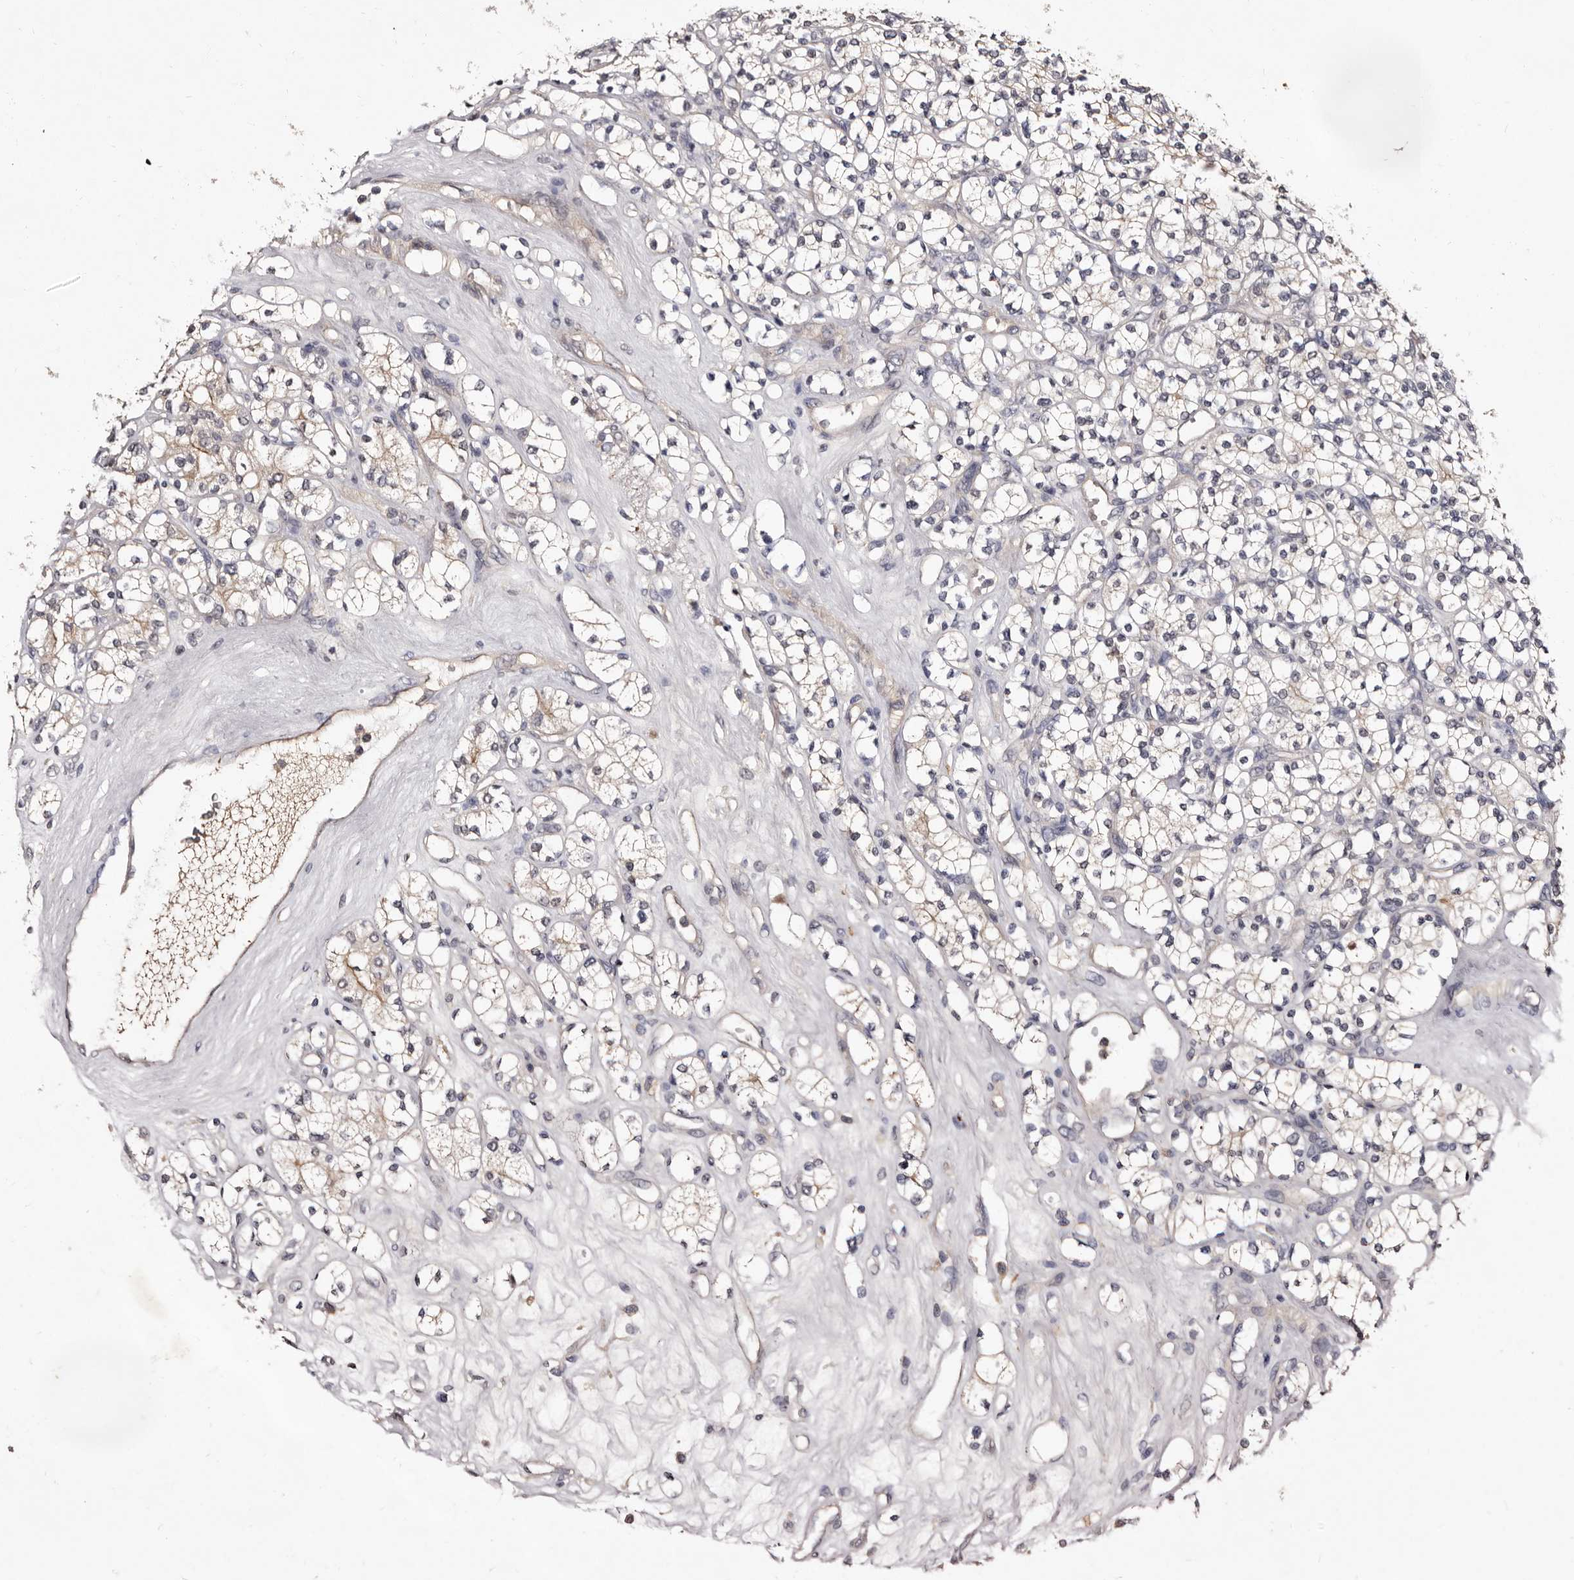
{"staining": {"intensity": "negative", "quantity": "none", "location": "none"}, "tissue": "renal cancer", "cell_type": "Tumor cells", "image_type": "cancer", "snomed": [{"axis": "morphology", "description": "Adenocarcinoma, NOS"}, {"axis": "topography", "description": "Kidney"}], "caption": "High magnification brightfield microscopy of renal cancer stained with DAB (3,3'-diaminobenzidine) (brown) and counterstained with hematoxylin (blue): tumor cells show no significant positivity. (DAB immunohistochemistry (IHC), high magnification).", "gene": "LANCL2", "patient": {"sex": "male", "age": 77}}